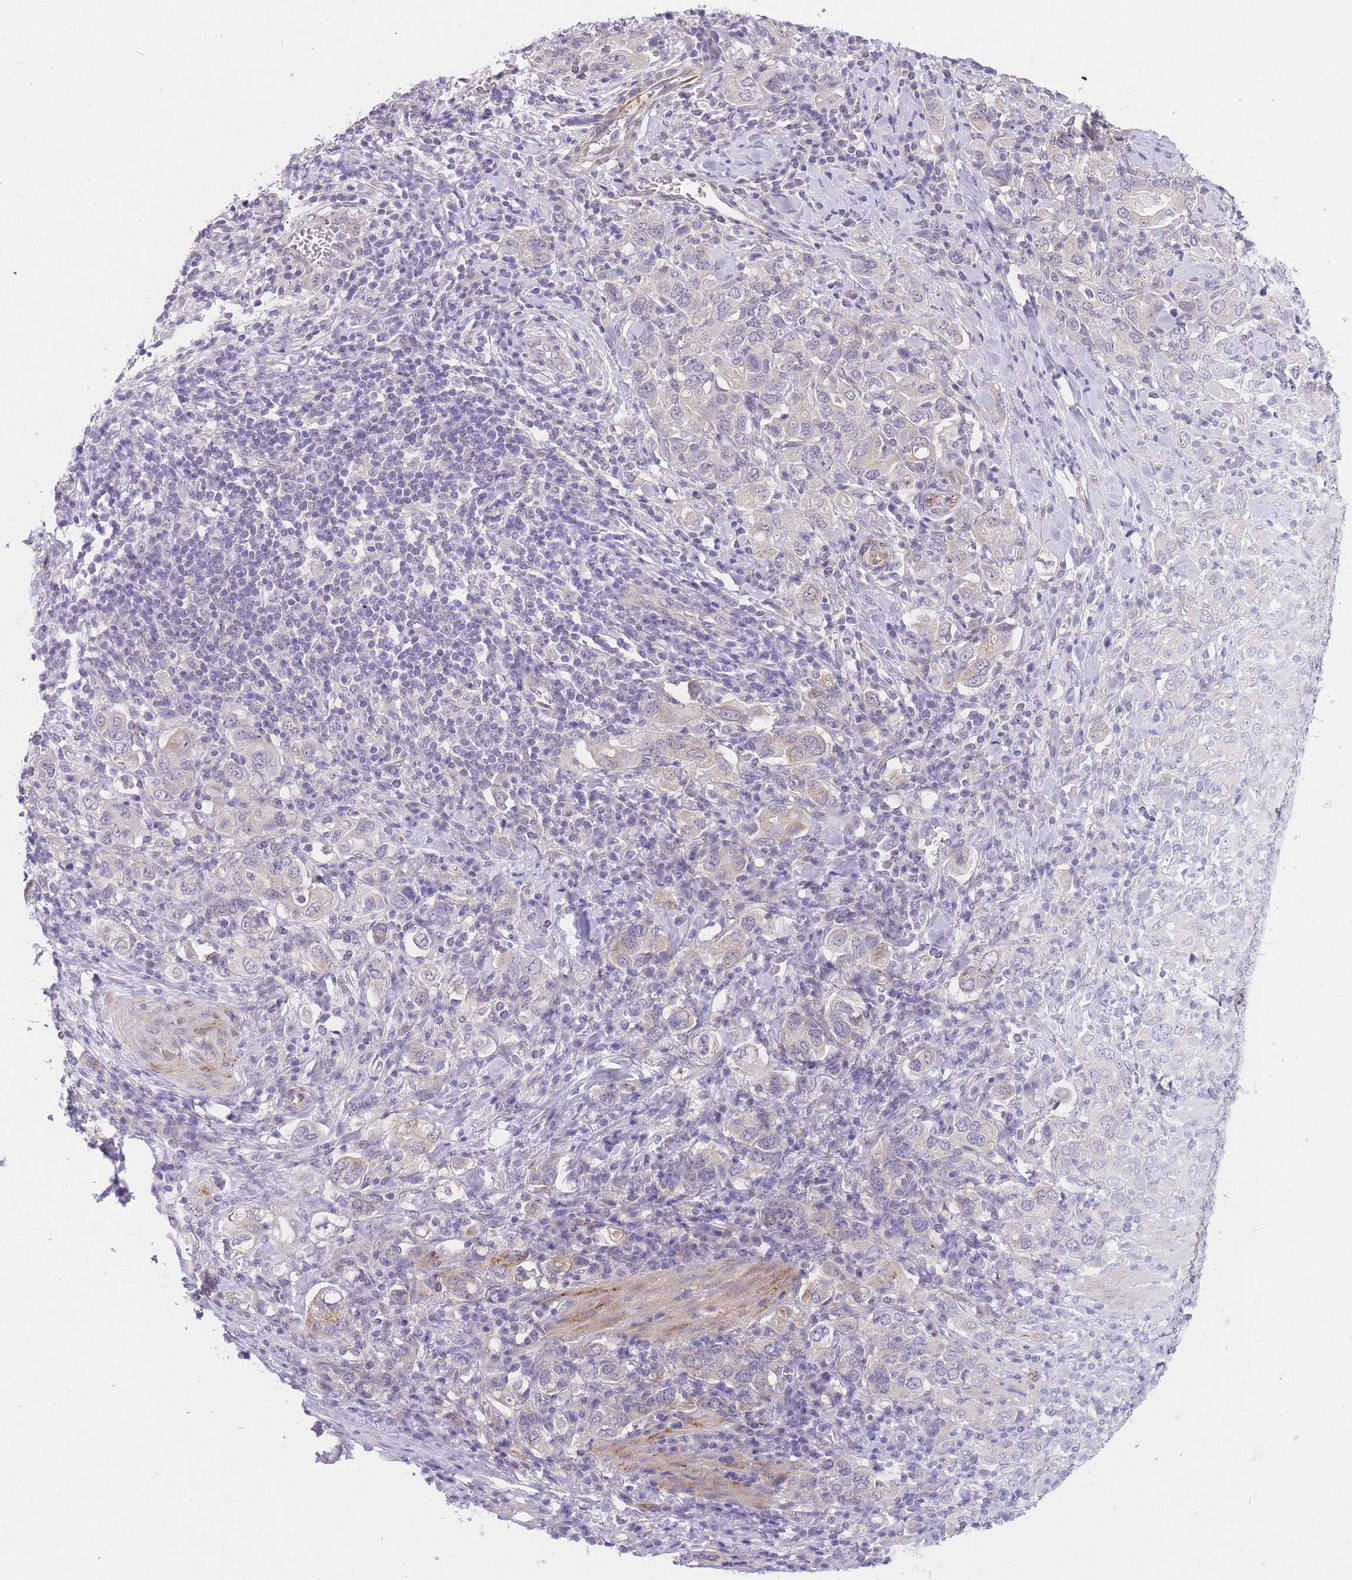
{"staining": {"intensity": "negative", "quantity": "none", "location": "none"}, "tissue": "stomach cancer", "cell_type": "Tumor cells", "image_type": "cancer", "snomed": [{"axis": "morphology", "description": "Adenocarcinoma, NOS"}, {"axis": "topography", "description": "Stomach, upper"}, {"axis": "topography", "description": "Stomach"}], "caption": "An IHC micrograph of adenocarcinoma (stomach) is shown. There is no staining in tumor cells of adenocarcinoma (stomach).", "gene": "S100PBP", "patient": {"sex": "male", "age": 62}}